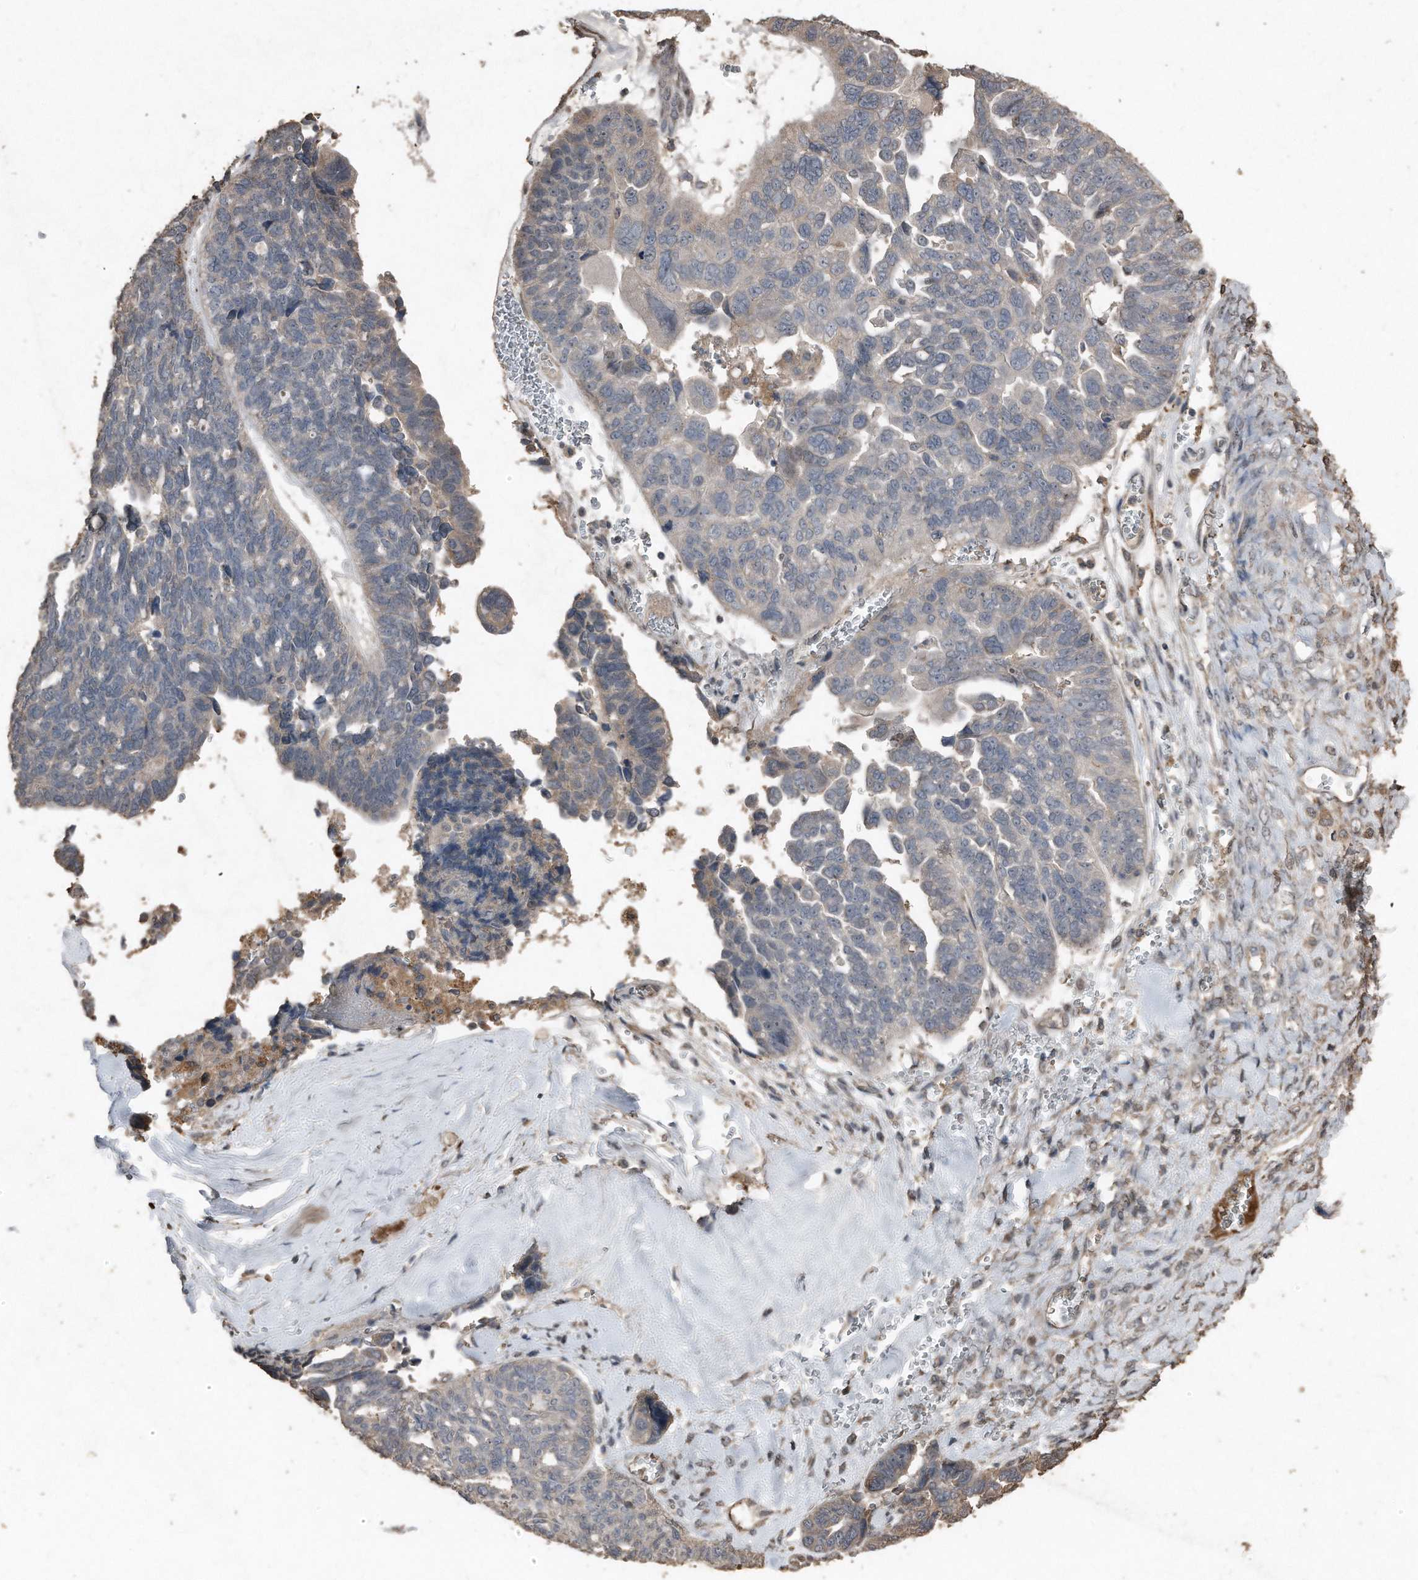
{"staining": {"intensity": "weak", "quantity": "<25%", "location": "cytoplasmic/membranous"}, "tissue": "ovarian cancer", "cell_type": "Tumor cells", "image_type": "cancer", "snomed": [{"axis": "morphology", "description": "Cystadenocarcinoma, serous, NOS"}, {"axis": "topography", "description": "Ovary"}], "caption": "This is an IHC histopathology image of human ovarian serous cystadenocarcinoma. There is no positivity in tumor cells.", "gene": "ANKRD10", "patient": {"sex": "female", "age": 79}}